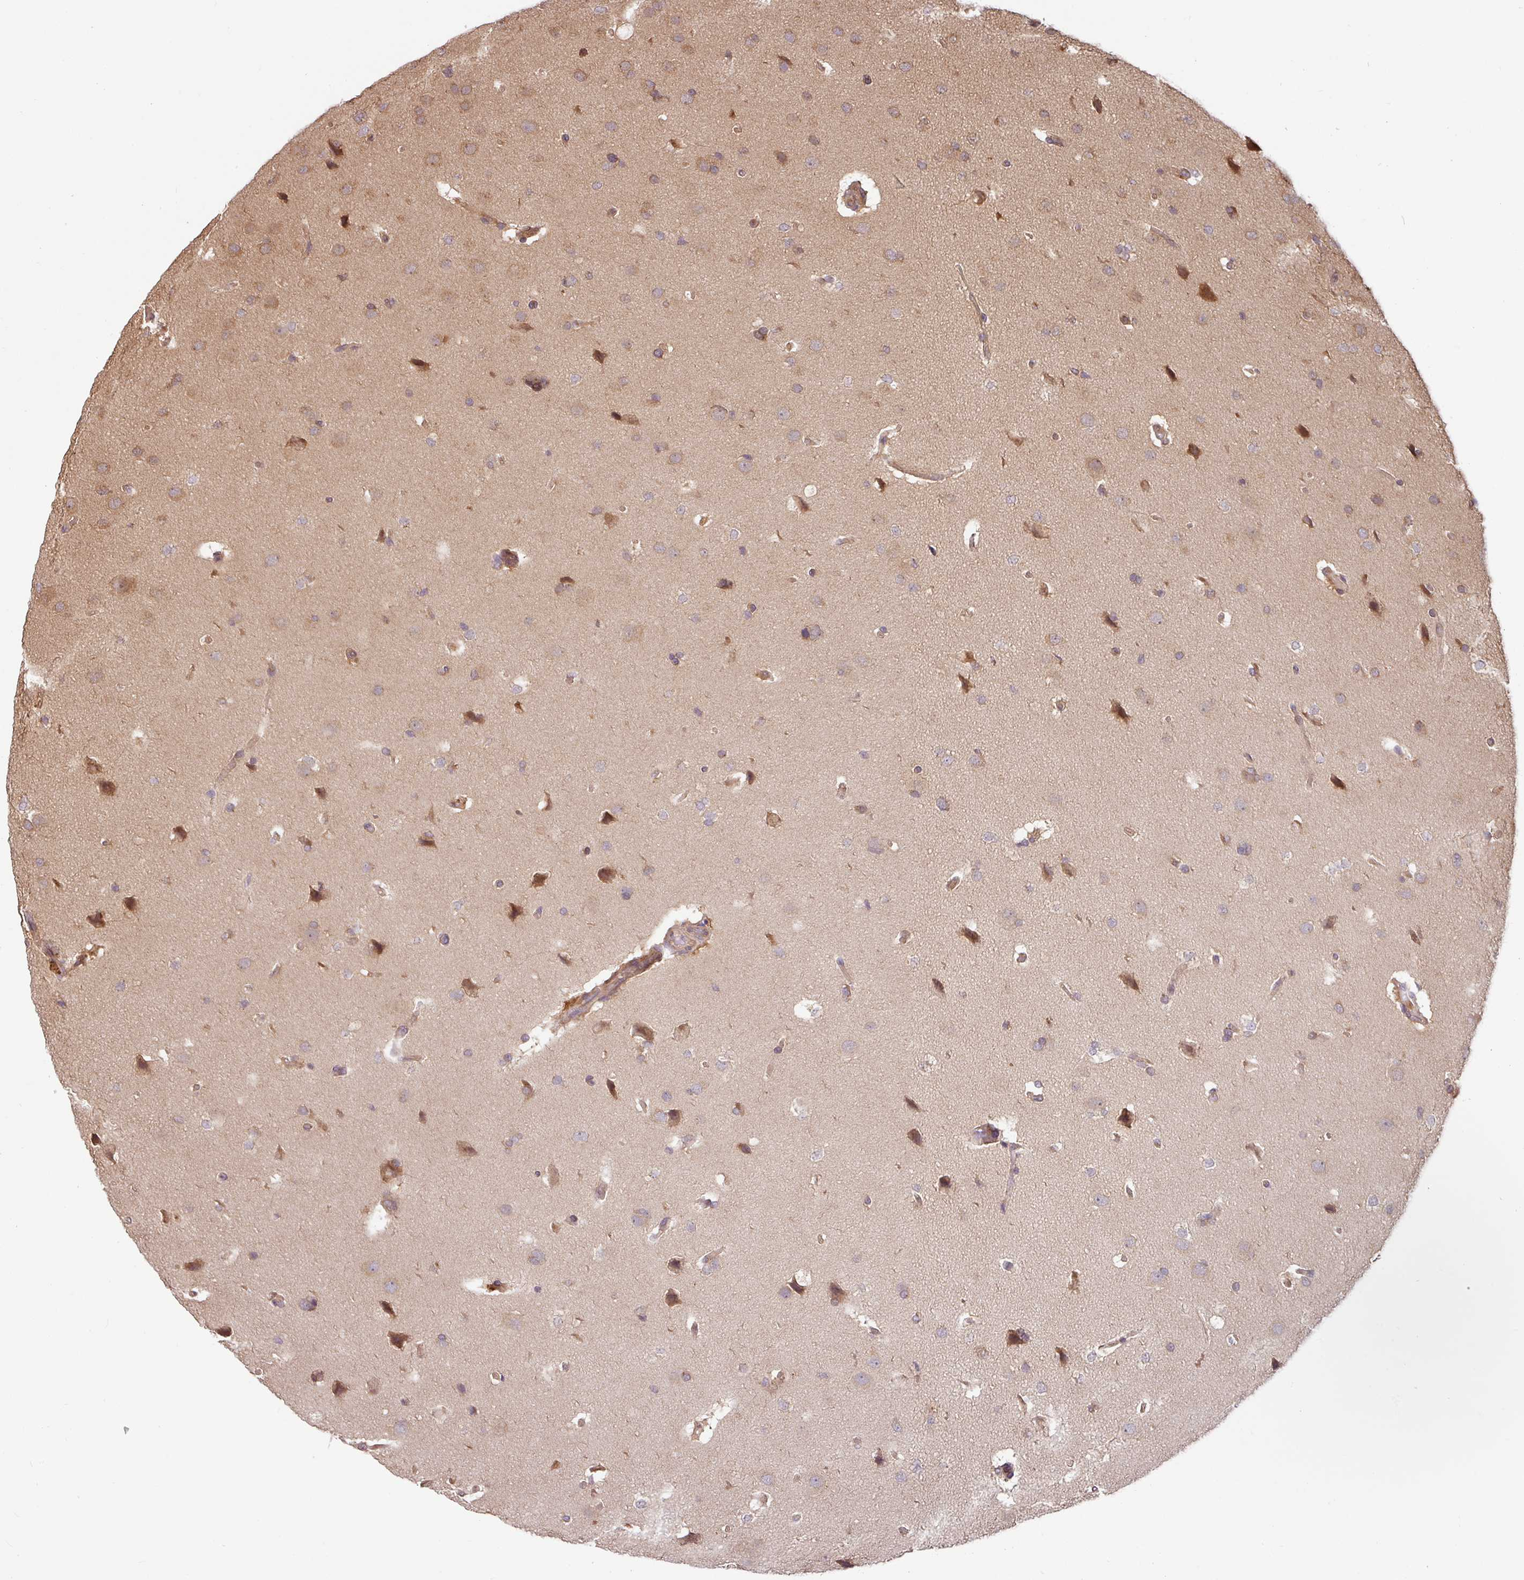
{"staining": {"intensity": "weak", "quantity": "25%-75%", "location": "cytoplasmic/membranous"}, "tissue": "glioma", "cell_type": "Tumor cells", "image_type": "cancer", "snomed": [{"axis": "morphology", "description": "Glioma, malignant, High grade"}, {"axis": "topography", "description": "Brain"}], "caption": "Immunohistochemistry image of human high-grade glioma (malignant) stained for a protein (brown), which reveals low levels of weak cytoplasmic/membranous staining in about 25%-75% of tumor cells.", "gene": "SHB", "patient": {"sex": "male", "age": 56}}